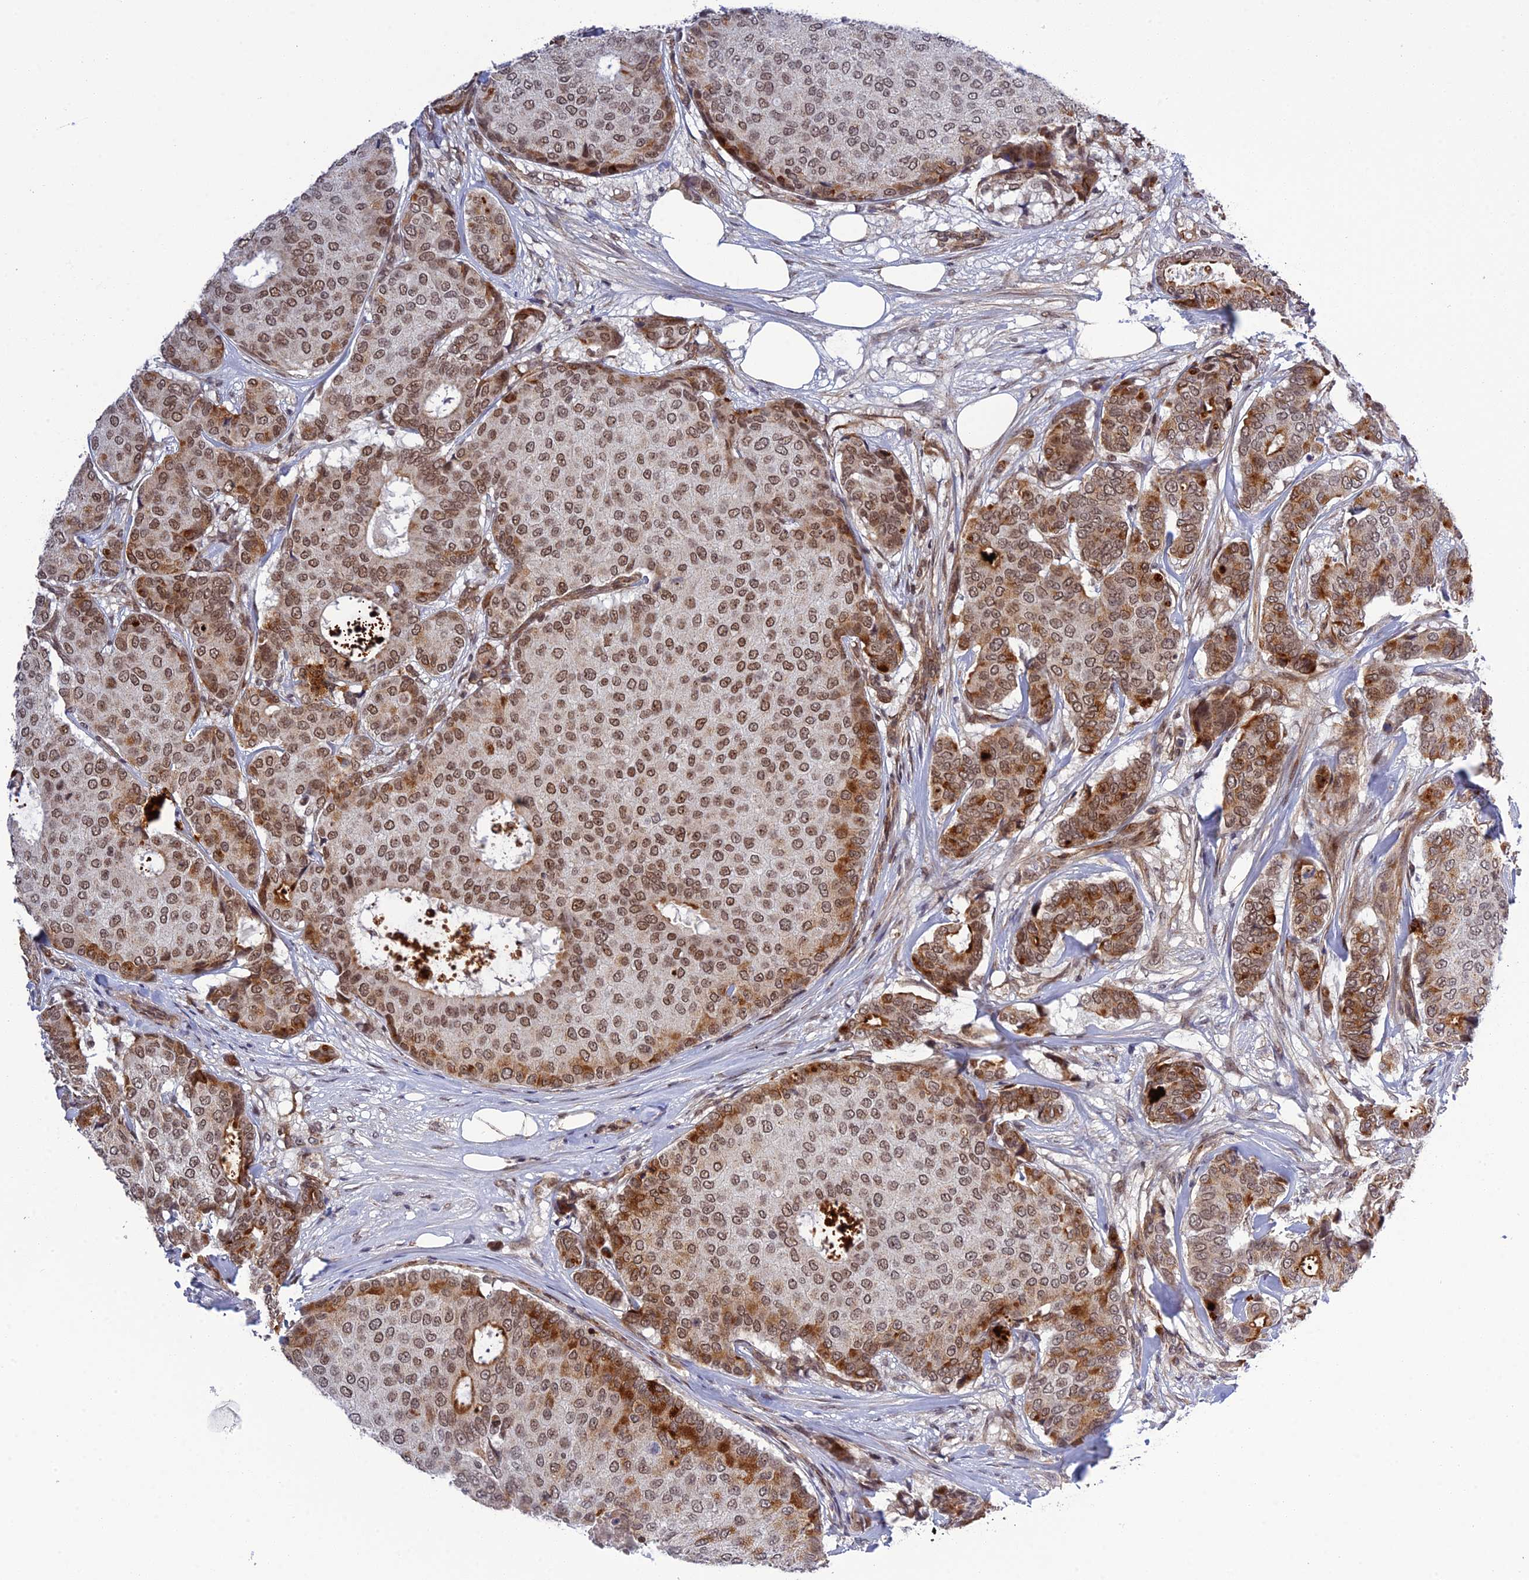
{"staining": {"intensity": "moderate", "quantity": ">75%", "location": "cytoplasmic/membranous,nuclear"}, "tissue": "breast cancer", "cell_type": "Tumor cells", "image_type": "cancer", "snomed": [{"axis": "morphology", "description": "Duct carcinoma"}, {"axis": "topography", "description": "Breast"}], "caption": "An IHC histopathology image of tumor tissue is shown. Protein staining in brown shows moderate cytoplasmic/membranous and nuclear positivity in breast cancer within tumor cells. (Brightfield microscopy of DAB IHC at high magnification).", "gene": "REXO1", "patient": {"sex": "female", "age": 75}}